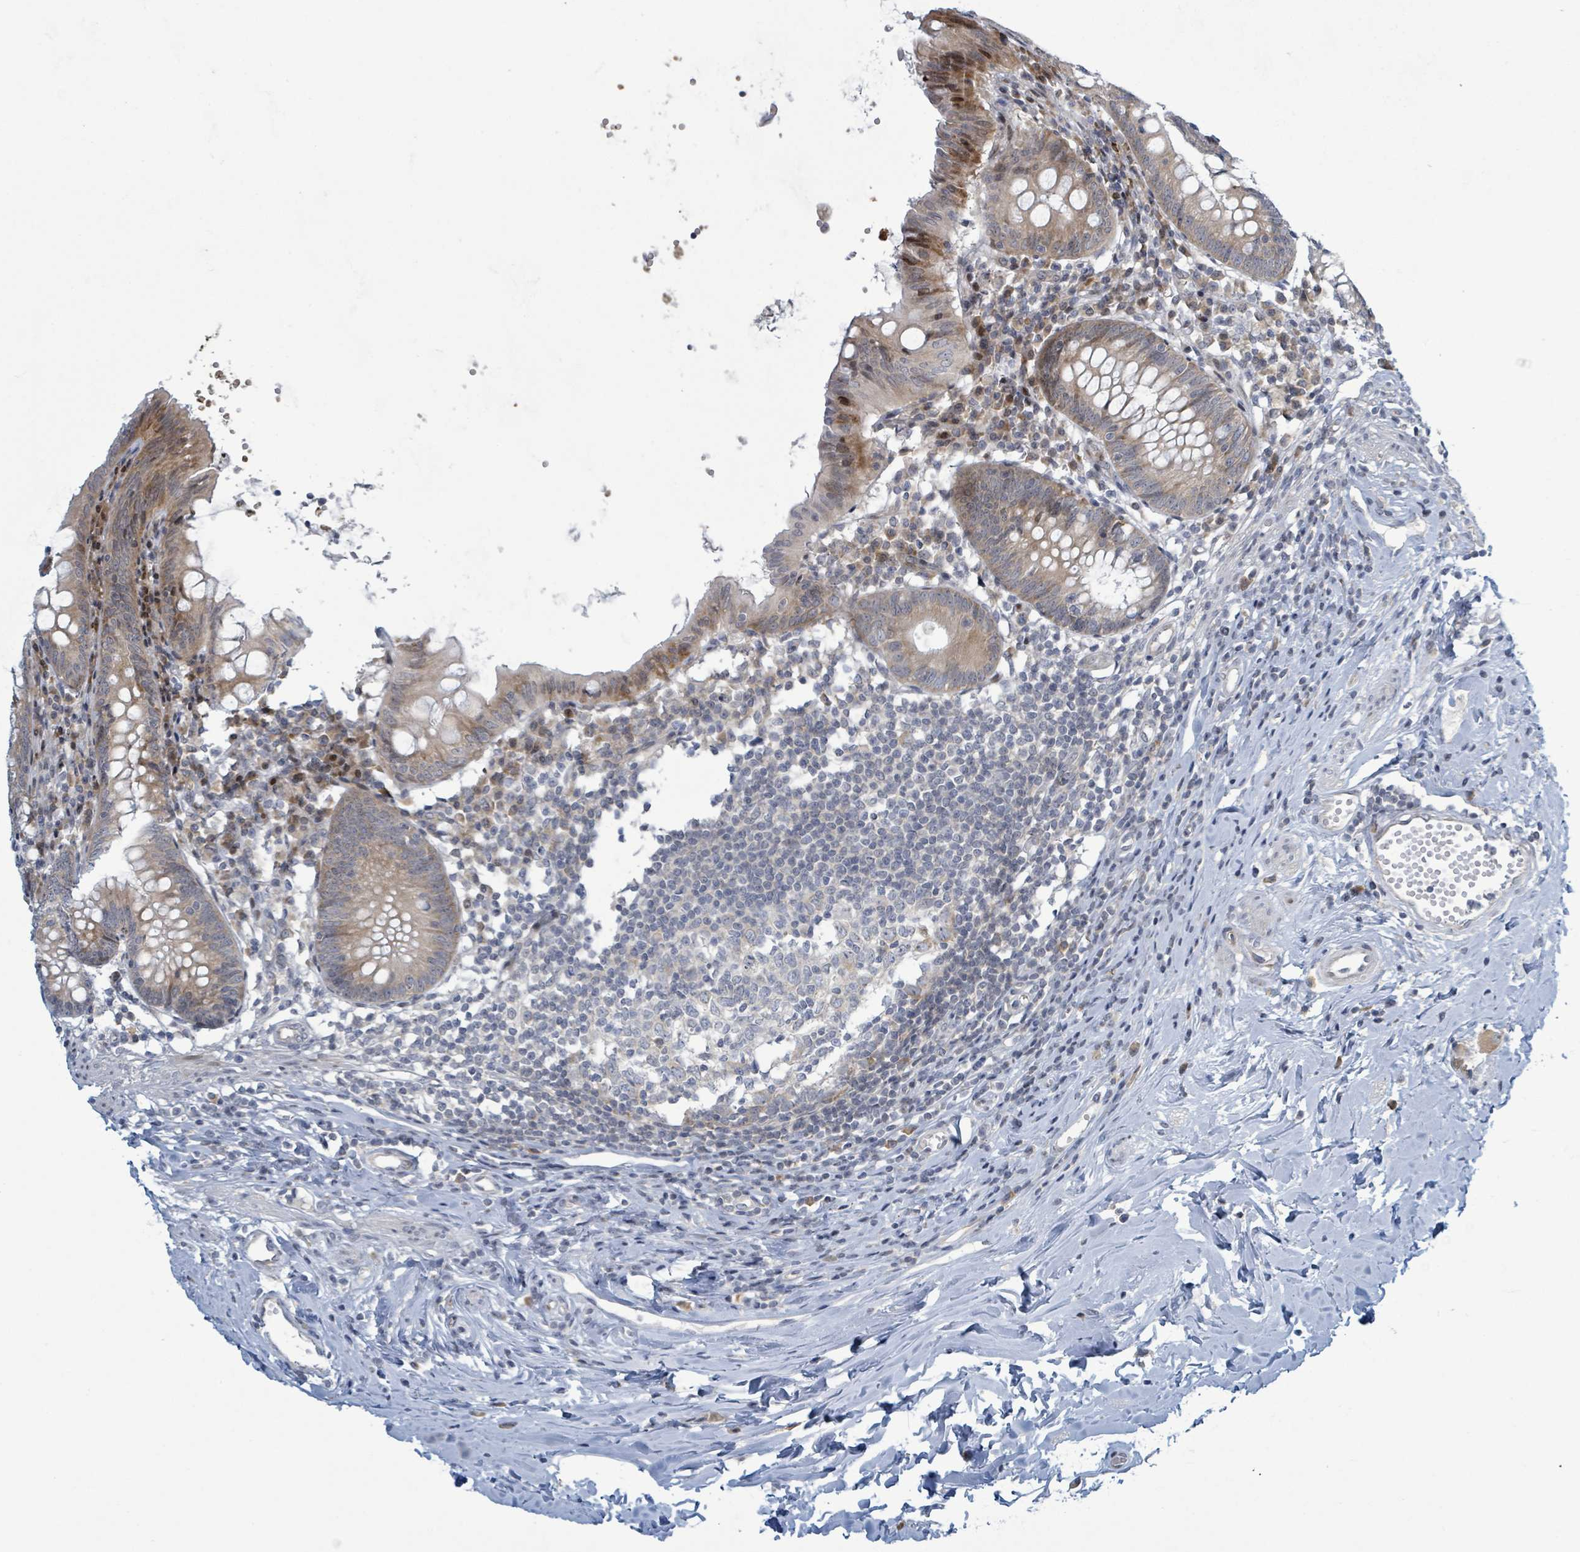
{"staining": {"intensity": "moderate", "quantity": "25%-75%", "location": "cytoplasmic/membranous,nuclear"}, "tissue": "appendix", "cell_type": "Glandular cells", "image_type": "normal", "snomed": [{"axis": "morphology", "description": "Normal tissue, NOS"}, {"axis": "topography", "description": "Appendix"}], "caption": "Glandular cells demonstrate medium levels of moderate cytoplasmic/membranous,nuclear staining in about 25%-75% of cells in normal appendix. (Stains: DAB in brown, nuclei in blue, Microscopy: brightfield microscopy at high magnification).", "gene": "RPL32", "patient": {"sex": "female", "age": 54}}